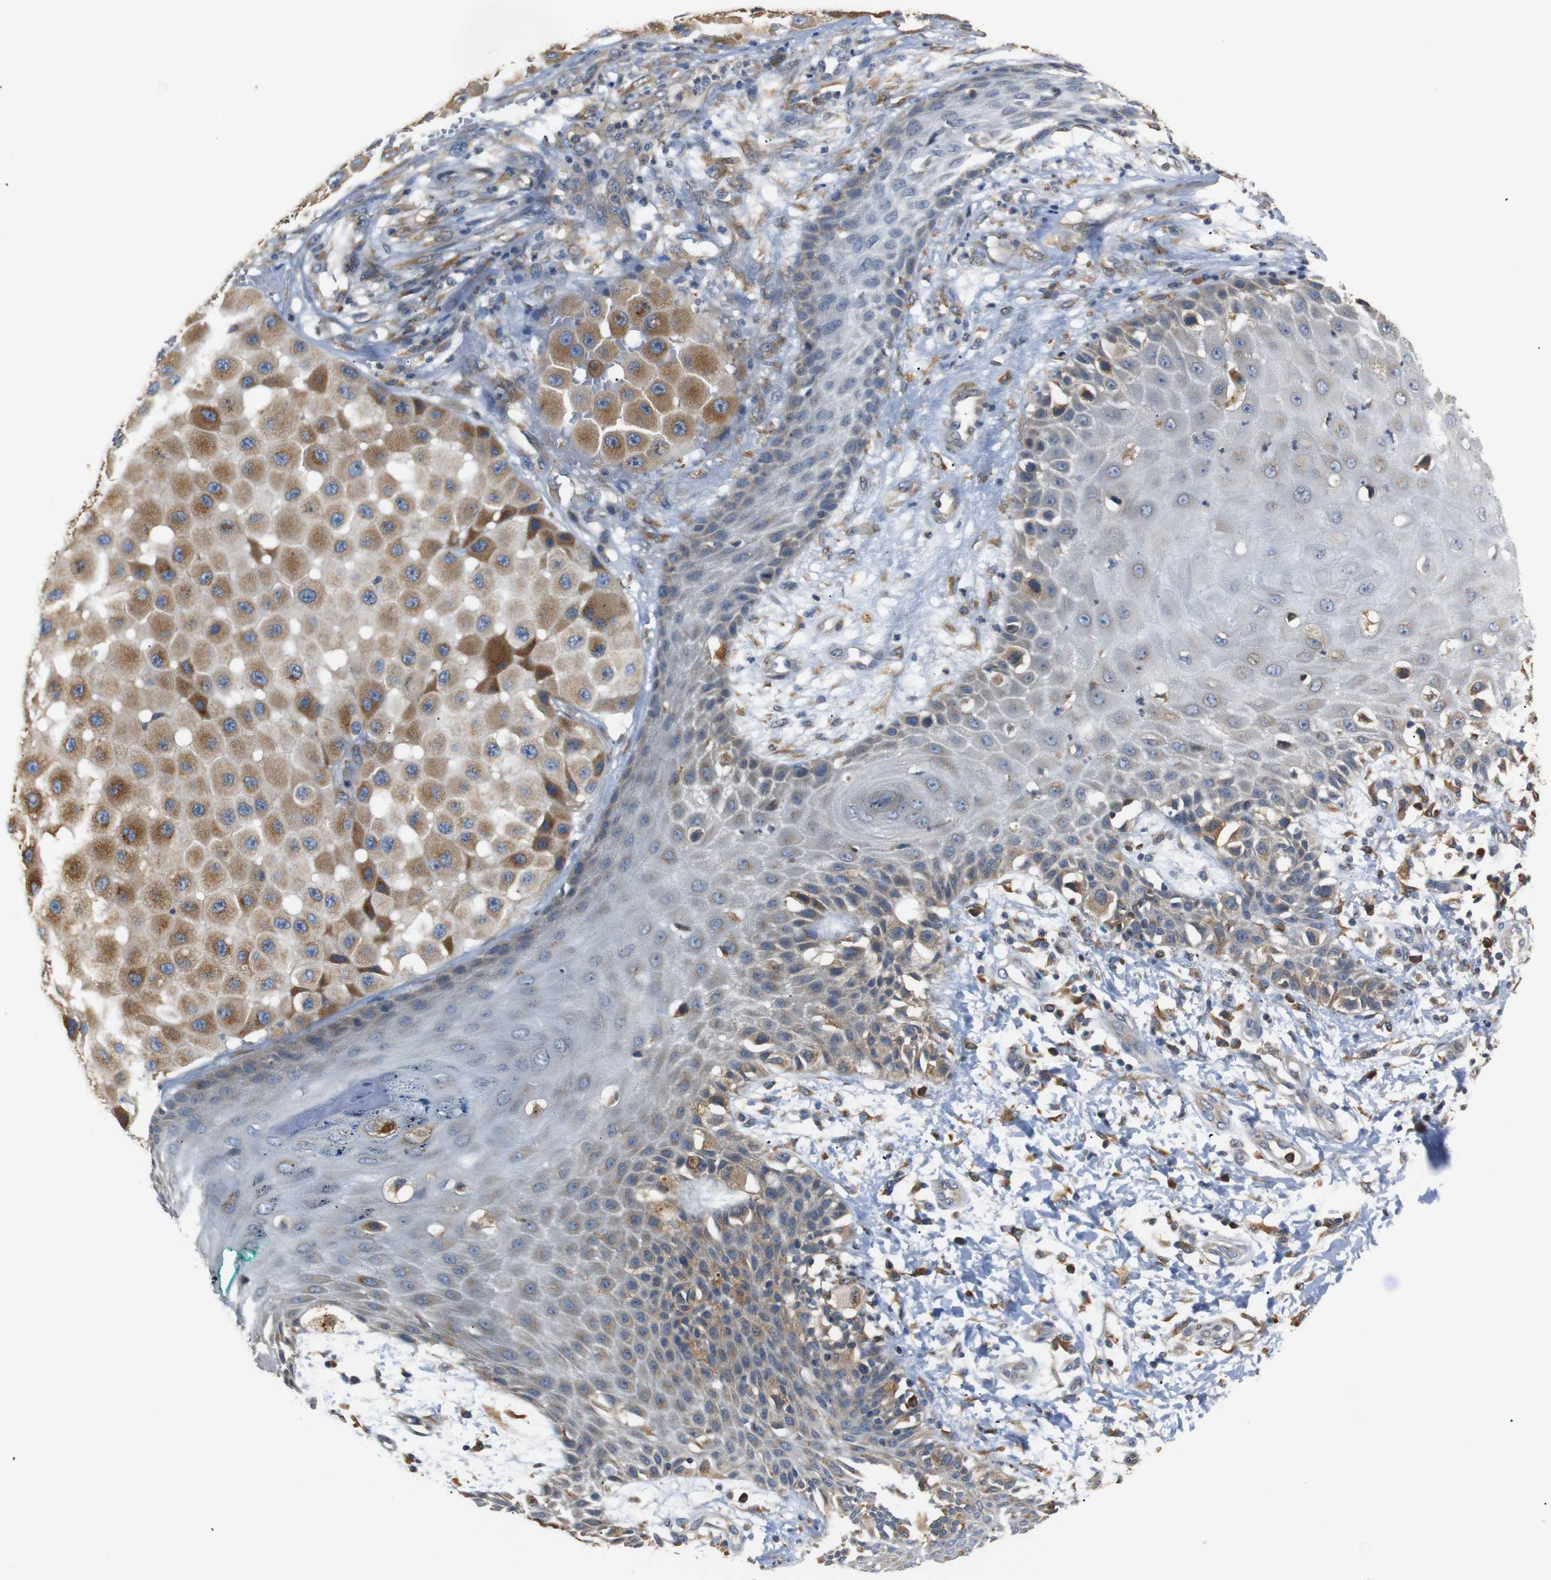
{"staining": {"intensity": "moderate", "quantity": ">75%", "location": "cytoplasmic/membranous"}, "tissue": "melanoma", "cell_type": "Tumor cells", "image_type": "cancer", "snomed": [{"axis": "morphology", "description": "Malignant melanoma, NOS"}, {"axis": "topography", "description": "Skin"}], "caption": "A photomicrograph showing moderate cytoplasmic/membranous staining in about >75% of tumor cells in malignant melanoma, as visualized by brown immunohistochemical staining.", "gene": "TMED2", "patient": {"sex": "female", "age": 81}}